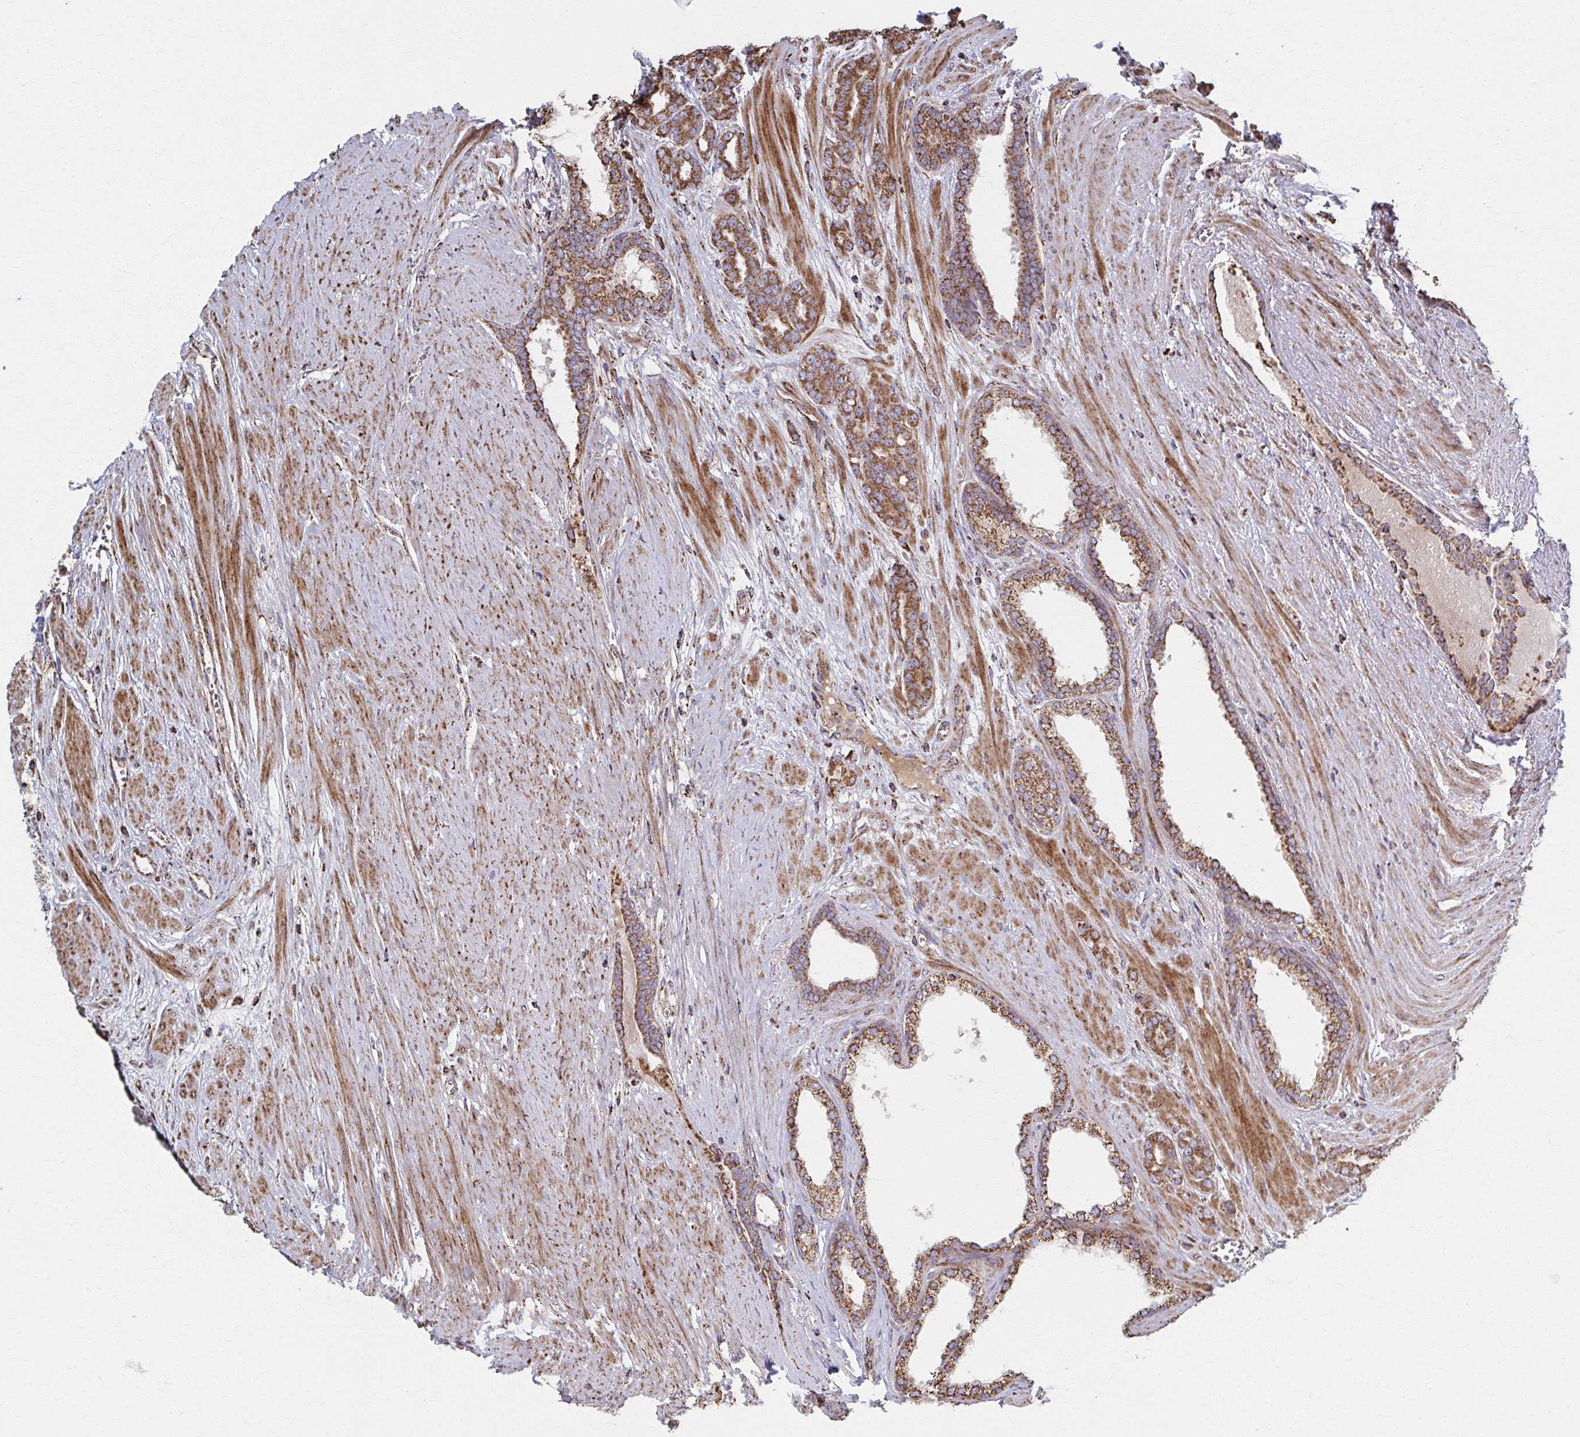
{"staining": {"intensity": "moderate", "quantity": ">75%", "location": "cytoplasmic/membranous"}, "tissue": "prostate cancer", "cell_type": "Tumor cells", "image_type": "cancer", "snomed": [{"axis": "morphology", "description": "Adenocarcinoma, High grade"}, {"axis": "topography", "description": "Prostate"}], "caption": "A brown stain labels moderate cytoplasmic/membranous staining of a protein in human prostate adenocarcinoma (high-grade) tumor cells. (Brightfield microscopy of DAB IHC at high magnification).", "gene": "SAT1", "patient": {"sex": "male", "age": 60}}